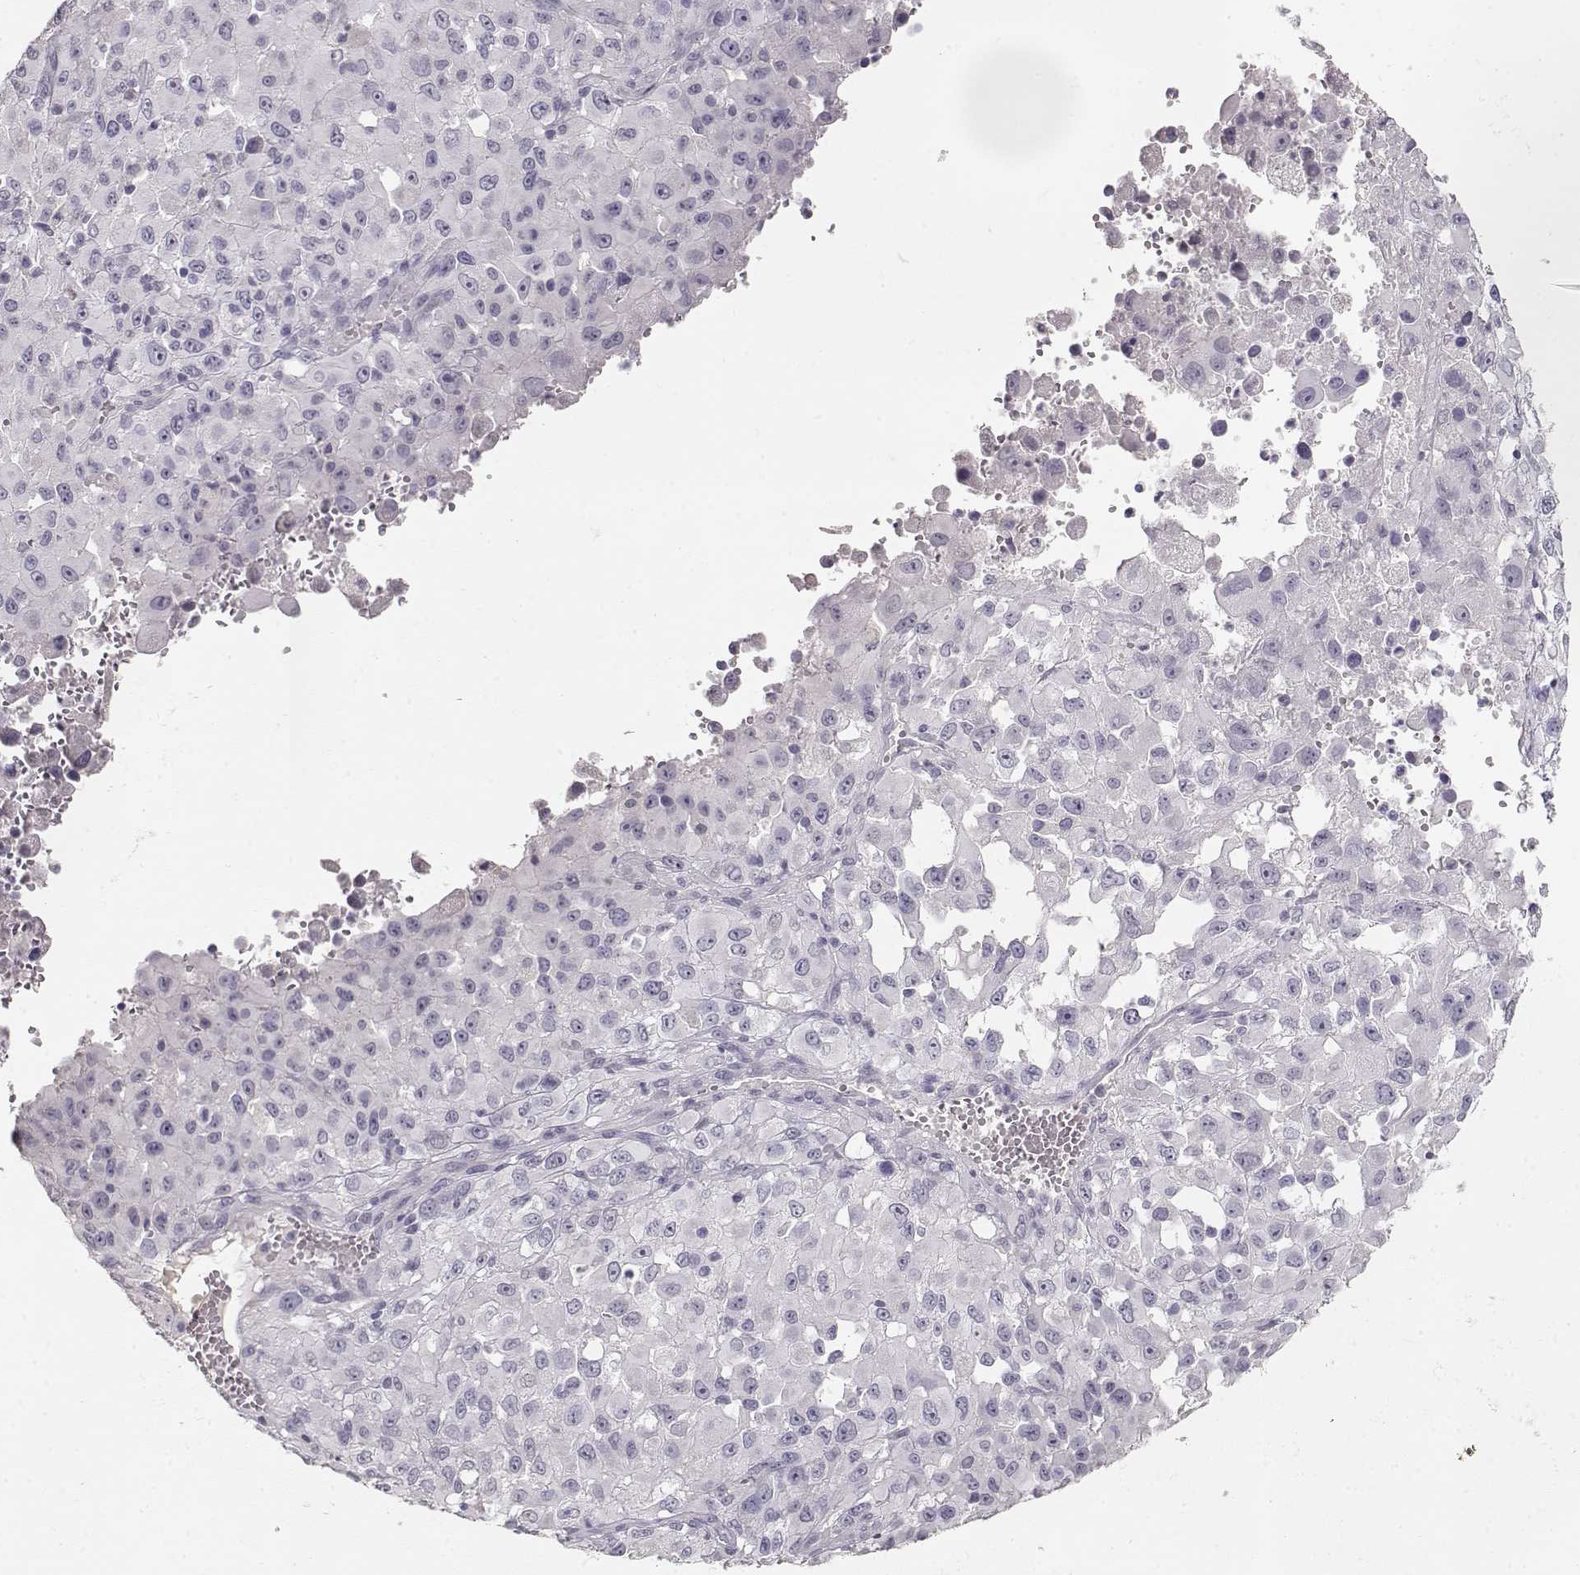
{"staining": {"intensity": "negative", "quantity": "none", "location": "none"}, "tissue": "melanoma", "cell_type": "Tumor cells", "image_type": "cancer", "snomed": [{"axis": "morphology", "description": "Malignant melanoma, Metastatic site"}, {"axis": "topography", "description": "Soft tissue"}], "caption": "IHC histopathology image of neoplastic tissue: human melanoma stained with DAB (3,3'-diaminobenzidine) exhibits no significant protein expression in tumor cells. (Brightfield microscopy of DAB immunohistochemistry at high magnification).", "gene": "TPH2", "patient": {"sex": "male", "age": 50}}